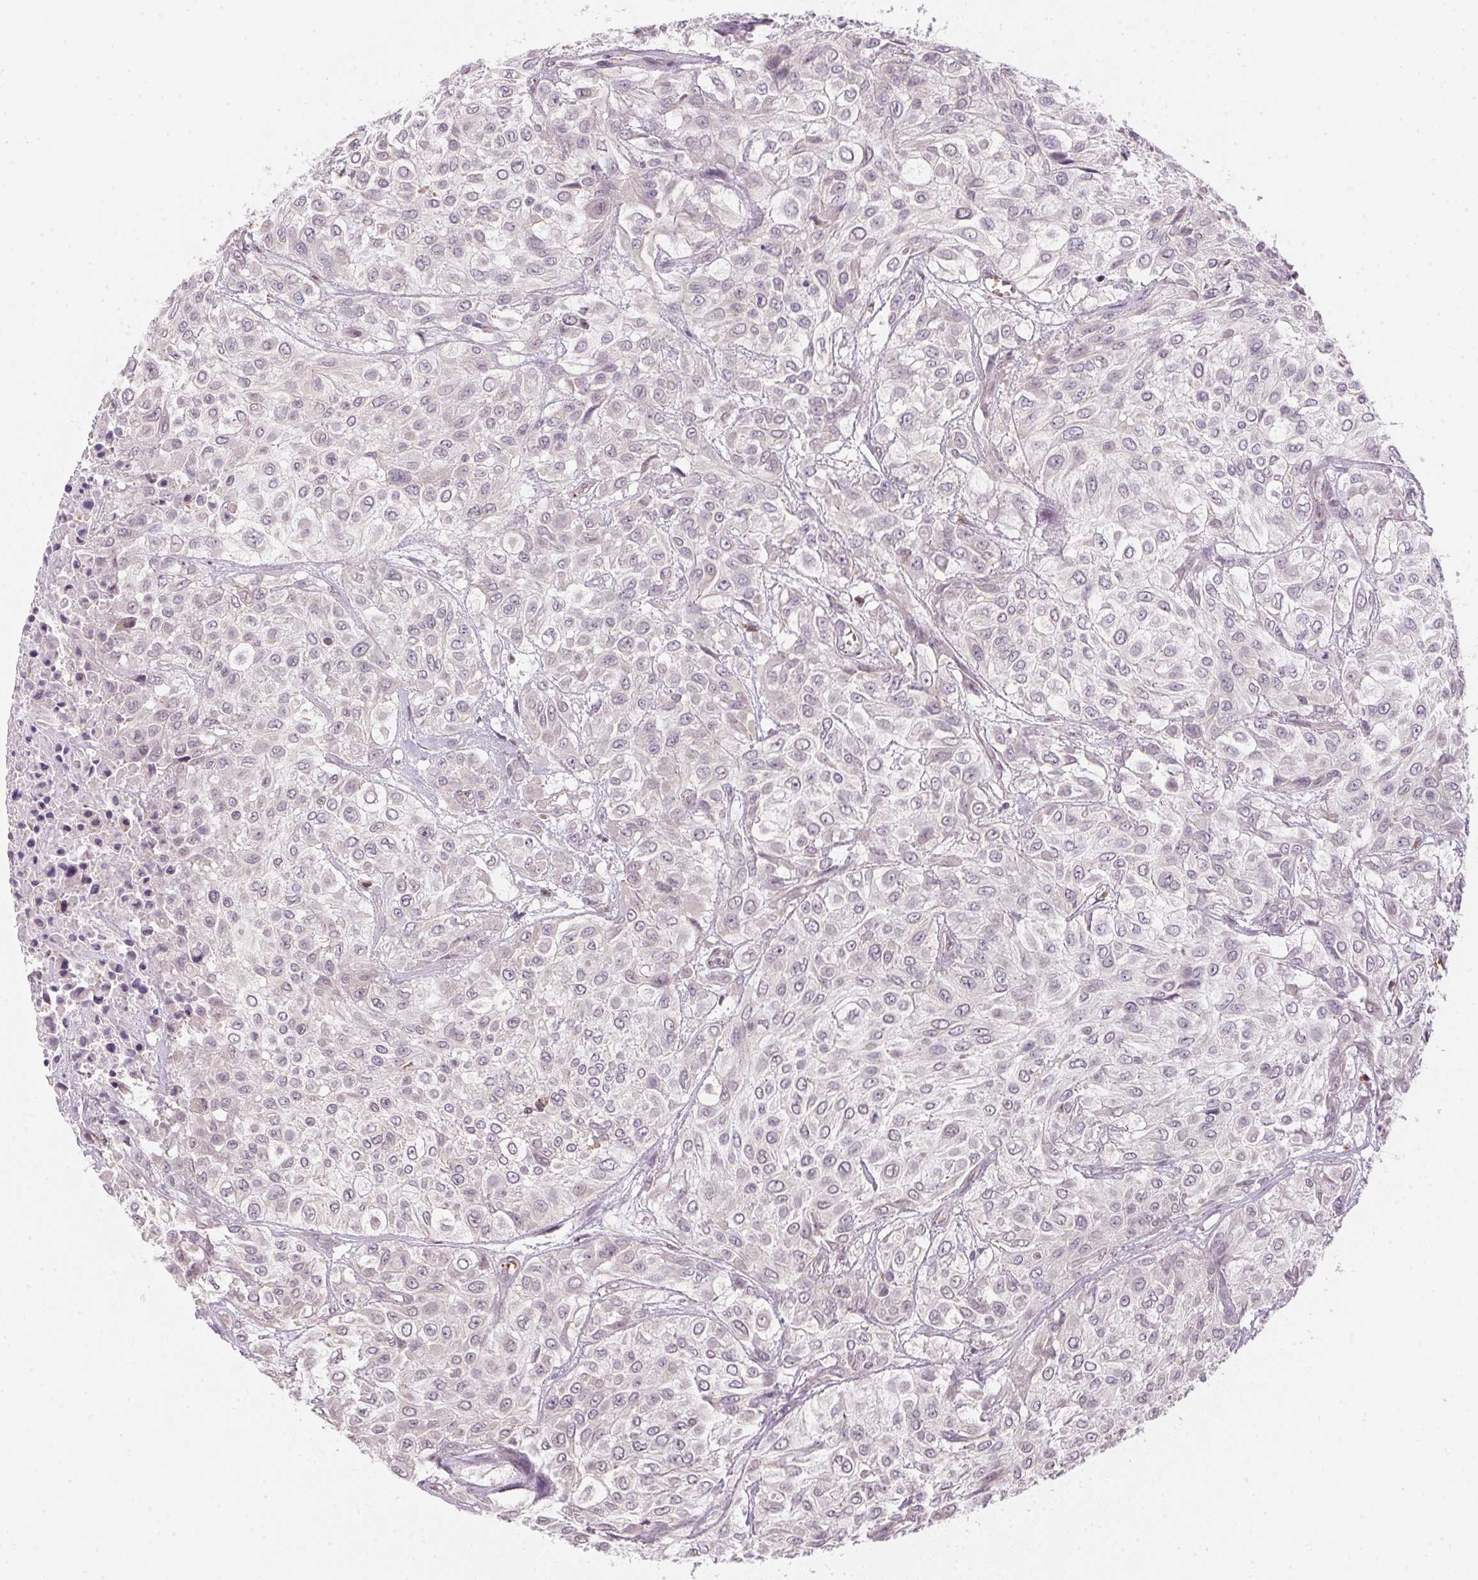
{"staining": {"intensity": "negative", "quantity": "none", "location": "none"}, "tissue": "urothelial cancer", "cell_type": "Tumor cells", "image_type": "cancer", "snomed": [{"axis": "morphology", "description": "Urothelial carcinoma, High grade"}, {"axis": "topography", "description": "Urinary bladder"}], "caption": "IHC image of neoplastic tissue: human urothelial cancer stained with DAB demonstrates no significant protein staining in tumor cells. The staining was performed using DAB (3,3'-diaminobenzidine) to visualize the protein expression in brown, while the nuclei were stained in blue with hematoxylin (Magnification: 20x).", "gene": "METTL13", "patient": {"sex": "male", "age": 57}}